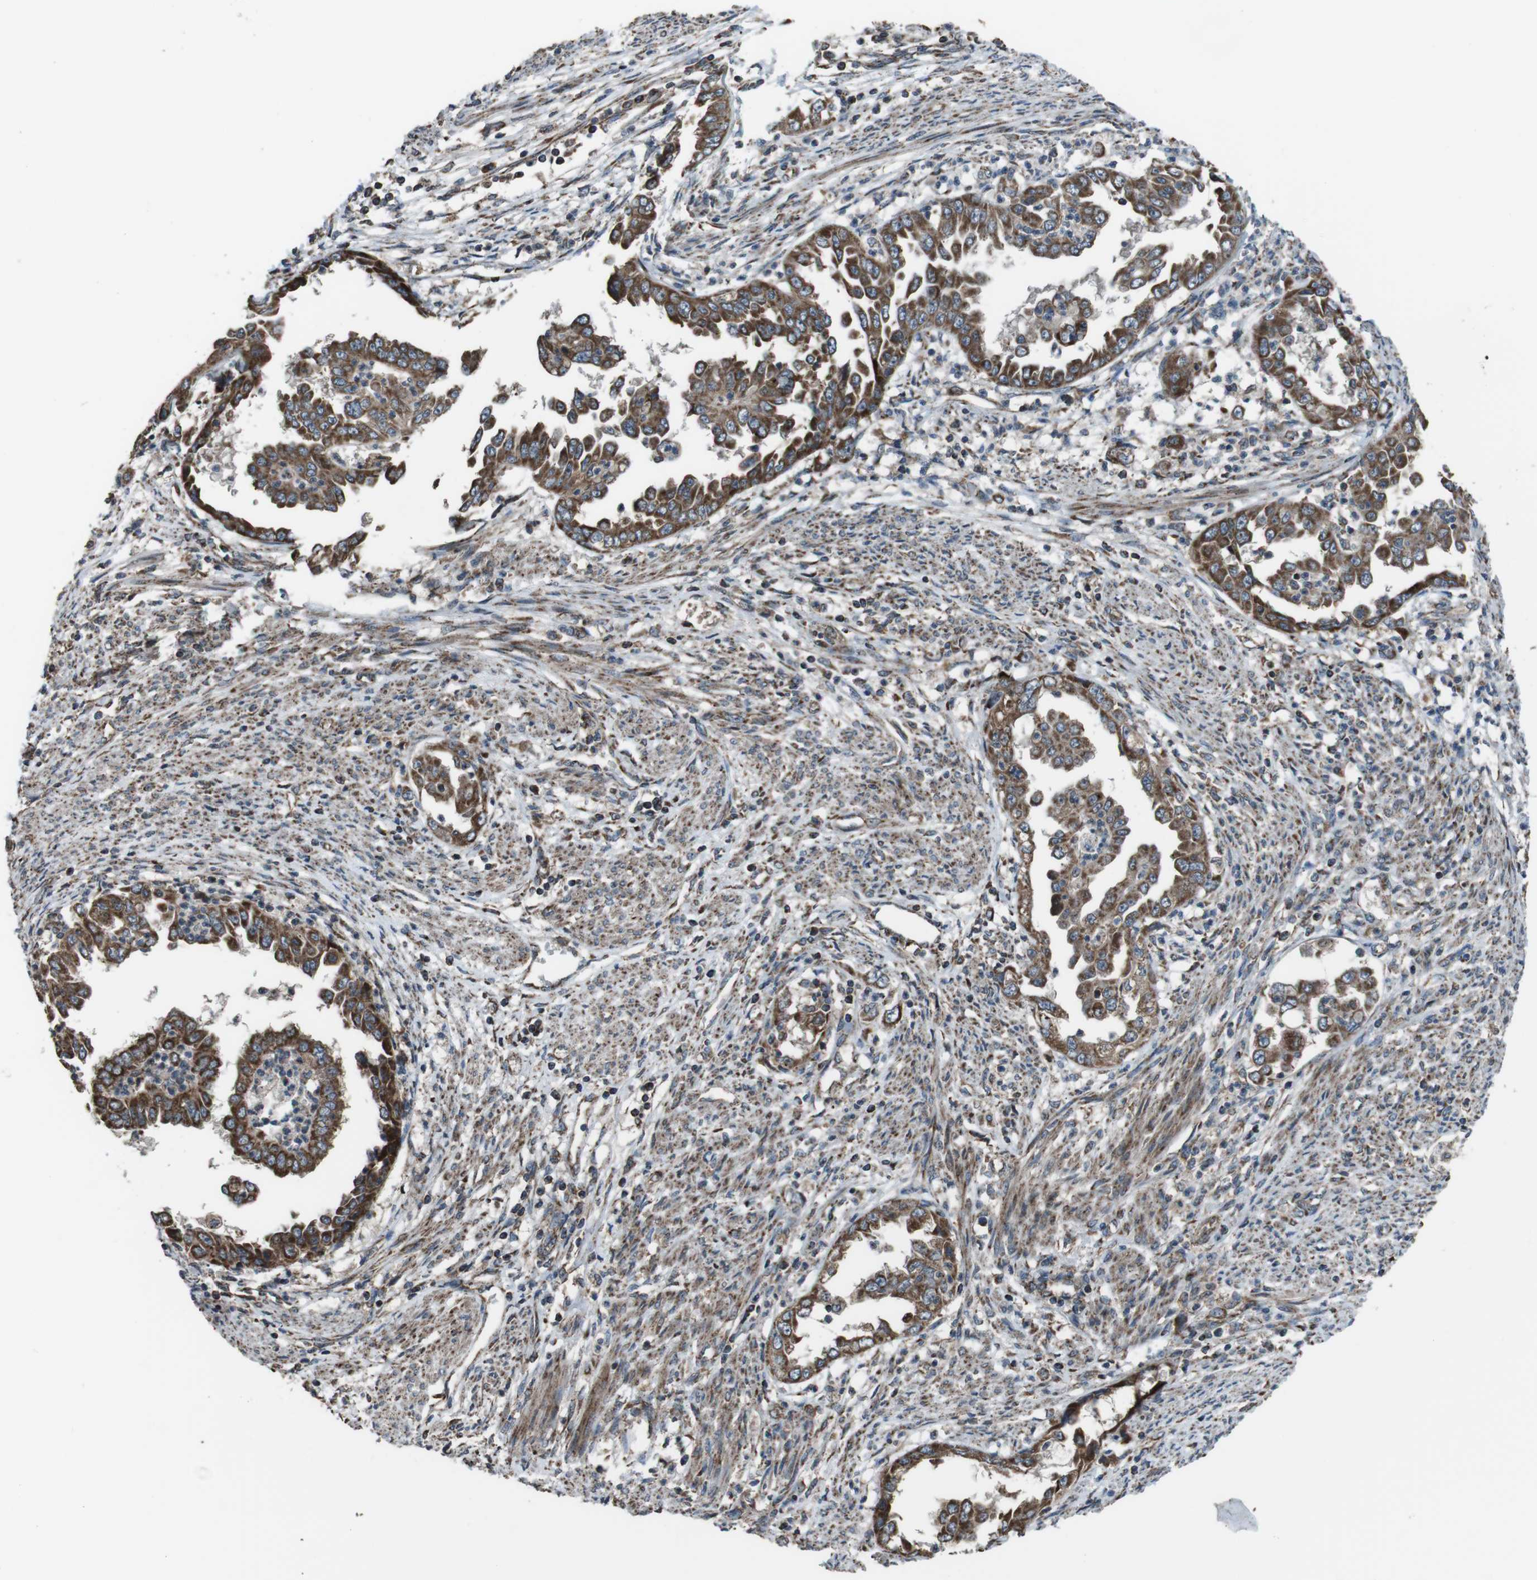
{"staining": {"intensity": "moderate", "quantity": ">75%", "location": "cytoplasmic/membranous"}, "tissue": "endometrial cancer", "cell_type": "Tumor cells", "image_type": "cancer", "snomed": [{"axis": "morphology", "description": "Adenocarcinoma, NOS"}, {"axis": "topography", "description": "Endometrium"}], "caption": "This is an image of immunohistochemistry staining of adenocarcinoma (endometrial), which shows moderate positivity in the cytoplasmic/membranous of tumor cells.", "gene": "GIMAP8", "patient": {"sex": "female", "age": 85}}